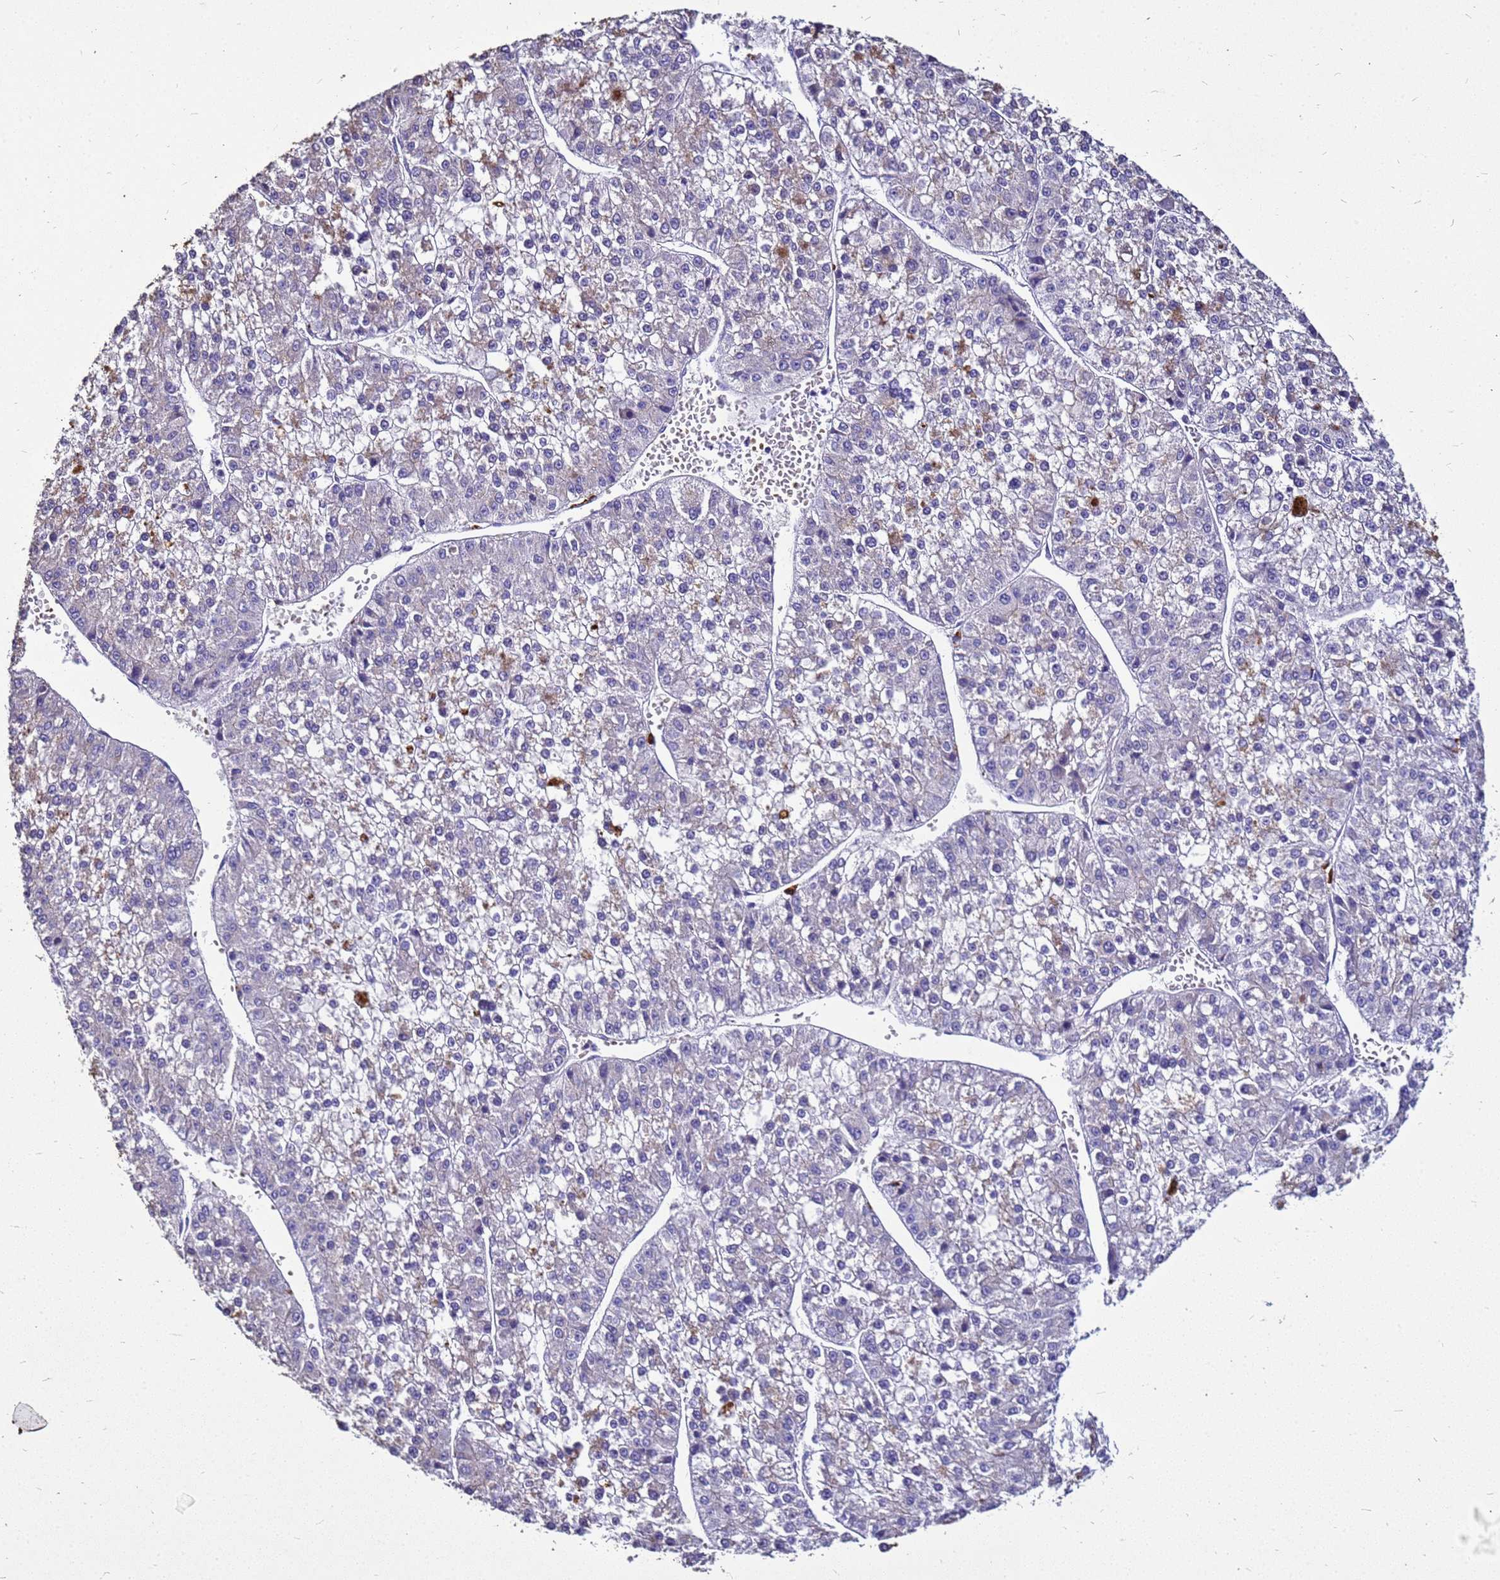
{"staining": {"intensity": "negative", "quantity": "none", "location": "none"}, "tissue": "liver cancer", "cell_type": "Tumor cells", "image_type": "cancer", "snomed": [{"axis": "morphology", "description": "Carcinoma, Hepatocellular, NOS"}, {"axis": "topography", "description": "Liver"}], "caption": "A micrograph of human liver cancer is negative for staining in tumor cells.", "gene": "S100A2", "patient": {"sex": "female", "age": 73}}